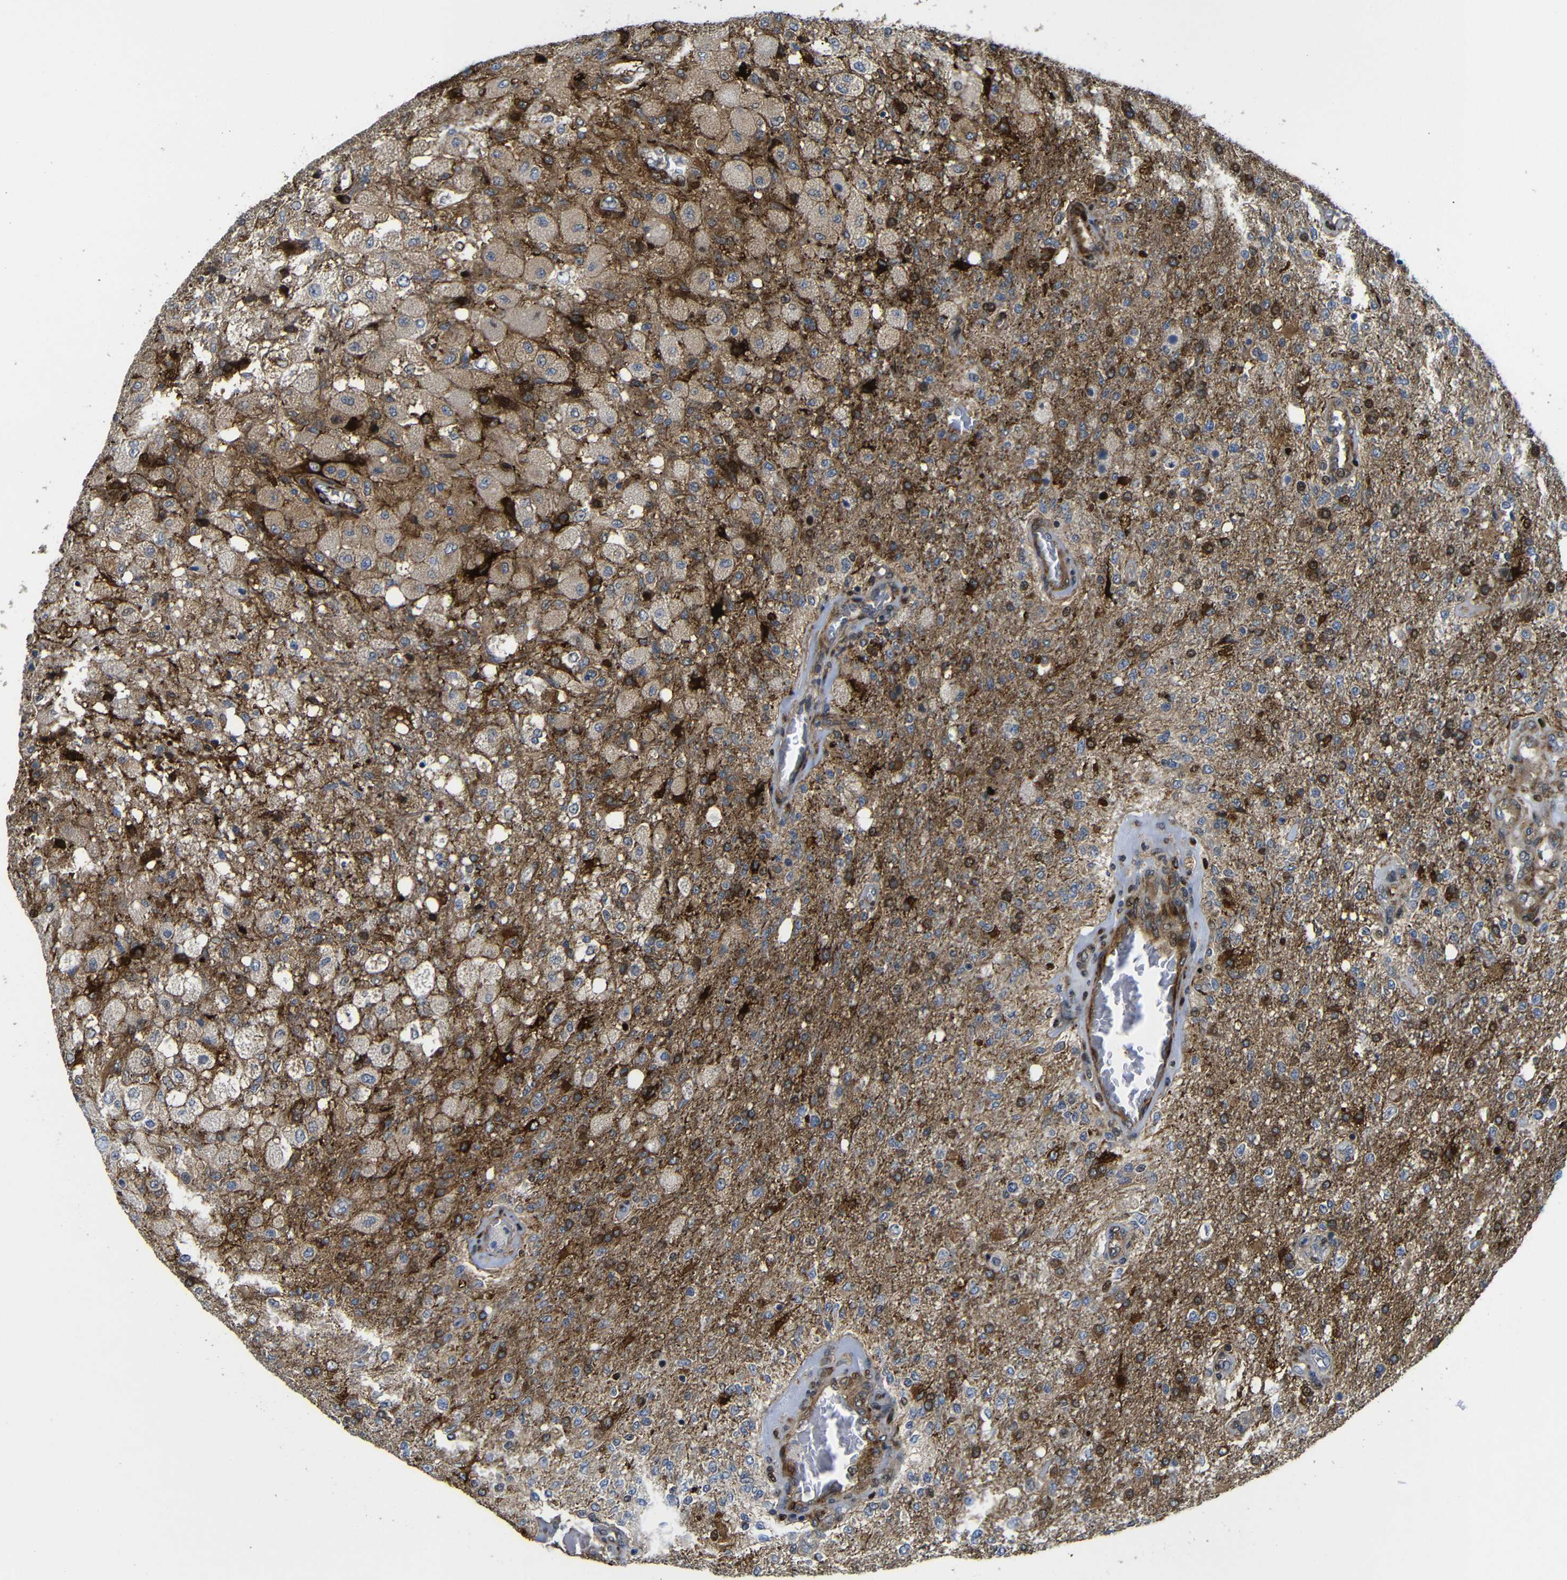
{"staining": {"intensity": "strong", "quantity": "25%-75%", "location": "cytoplasmic/membranous"}, "tissue": "glioma", "cell_type": "Tumor cells", "image_type": "cancer", "snomed": [{"axis": "morphology", "description": "Normal tissue, NOS"}, {"axis": "morphology", "description": "Glioma, malignant, High grade"}, {"axis": "topography", "description": "Cerebral cortex"}], "caption": "Protein analysis of malignant glioma (high-grade) tissue exhibits strong cytoplasmic/membranous expression in approximately 25%-75% of tumor cells. (Stains: DAB (3,3'-diaminobenzidine) in brown, nuclei in blue, Microscopy: brightfield microscopy at high magnification).", "gene": "PARP14", "patient": {"sex": "male", "age": 77}}